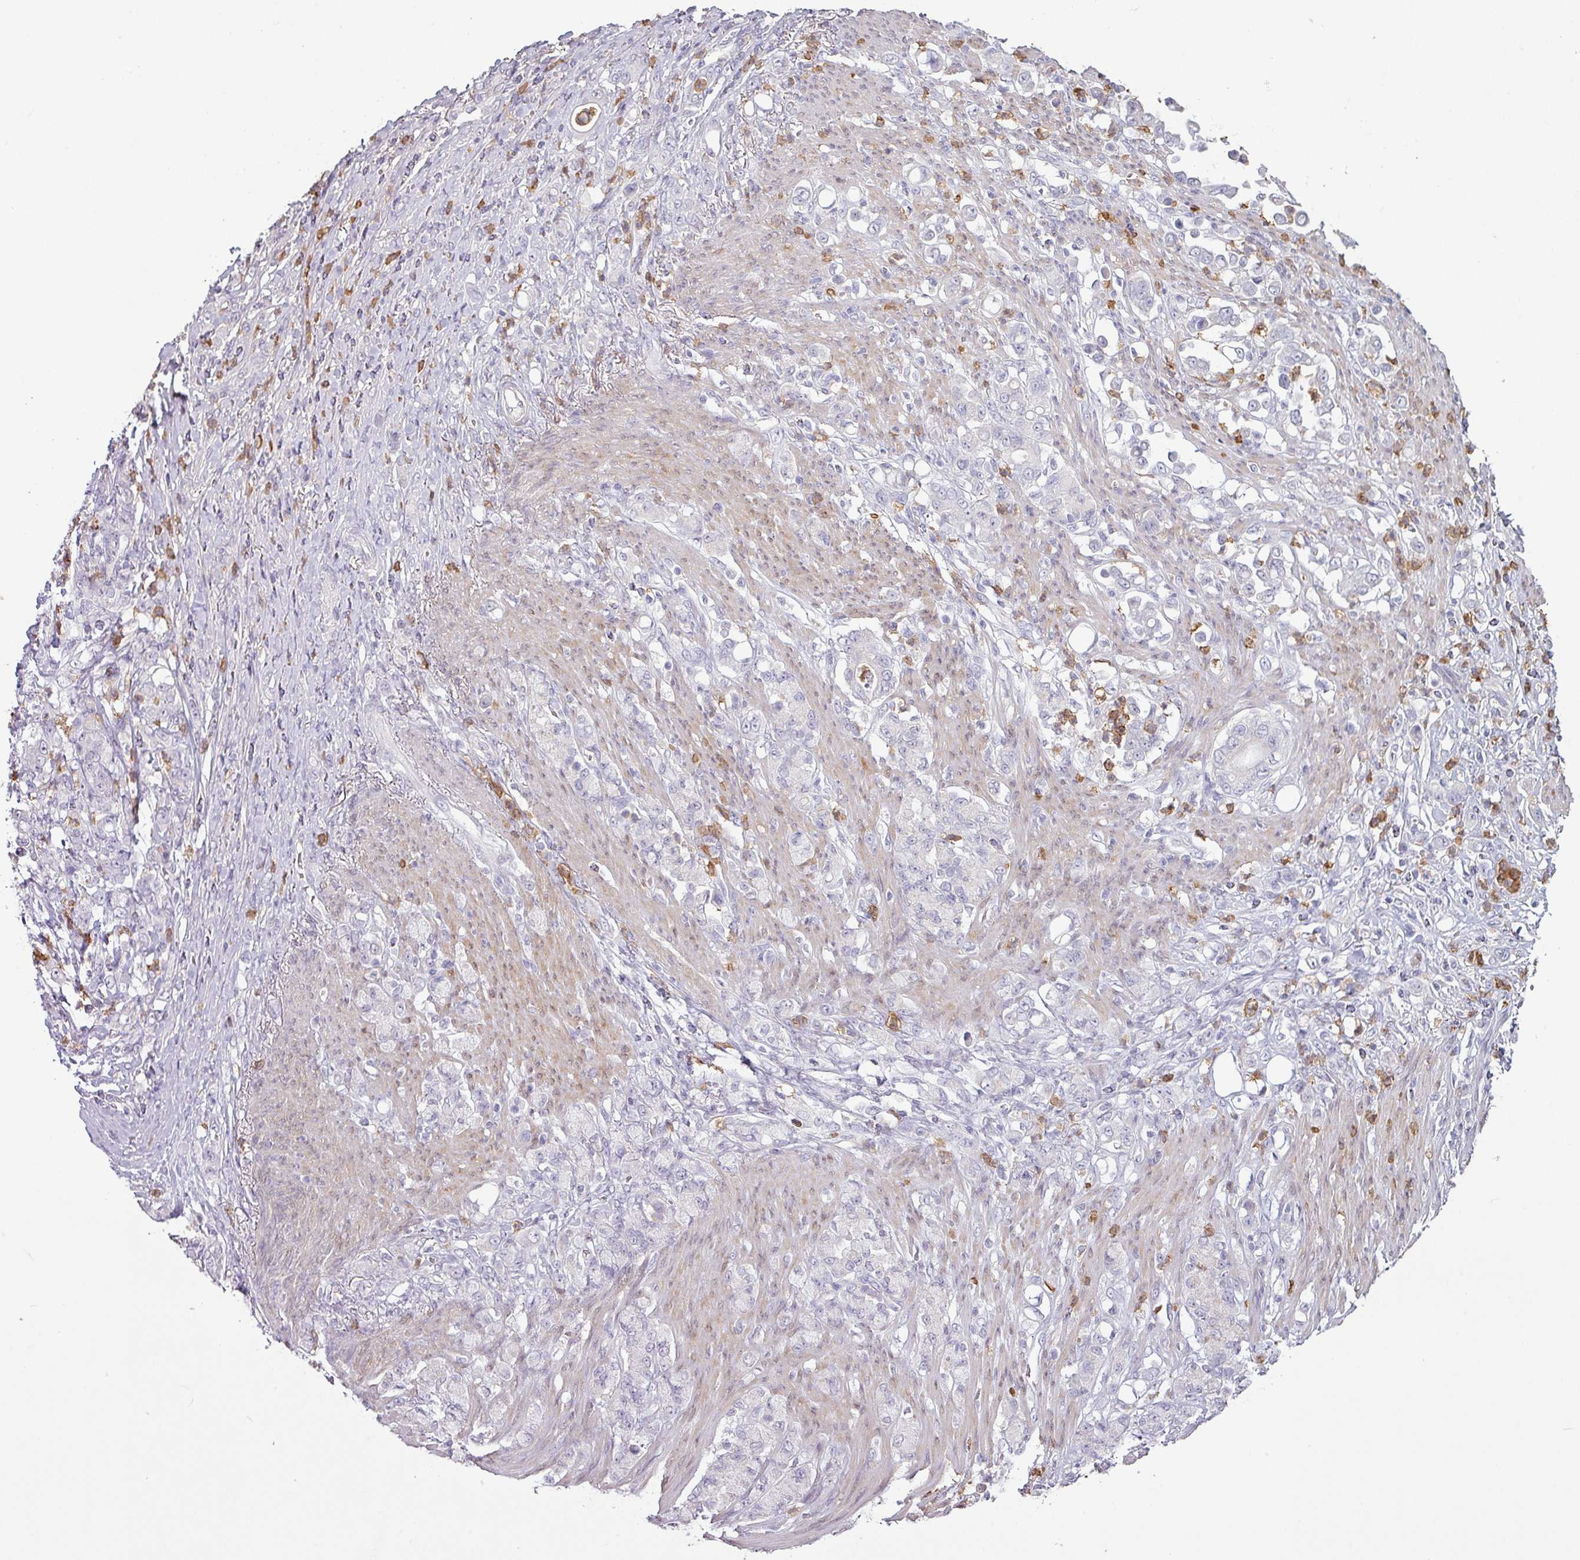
{"staining": {"intensity": "negative", "quantity": "none", "location": "none"}, "tissue": "stomach cancer", "cell_type": "Tumor cells", "image_type": "cancer", "snomed": [{"axis": "morphology", "description": "Normal tissue, NOS"}, {"axis": "morphology", "description": "Adenocarcinoma, NOS"}, {"axis": "topography", "description": "Stomach"}], "caption": "The histopathology image displays no significant staining in tumor cells of stomach adenocarcinoma.", "gene": "MAGEC3", "patient": {"sex": "female", "age": 79}}